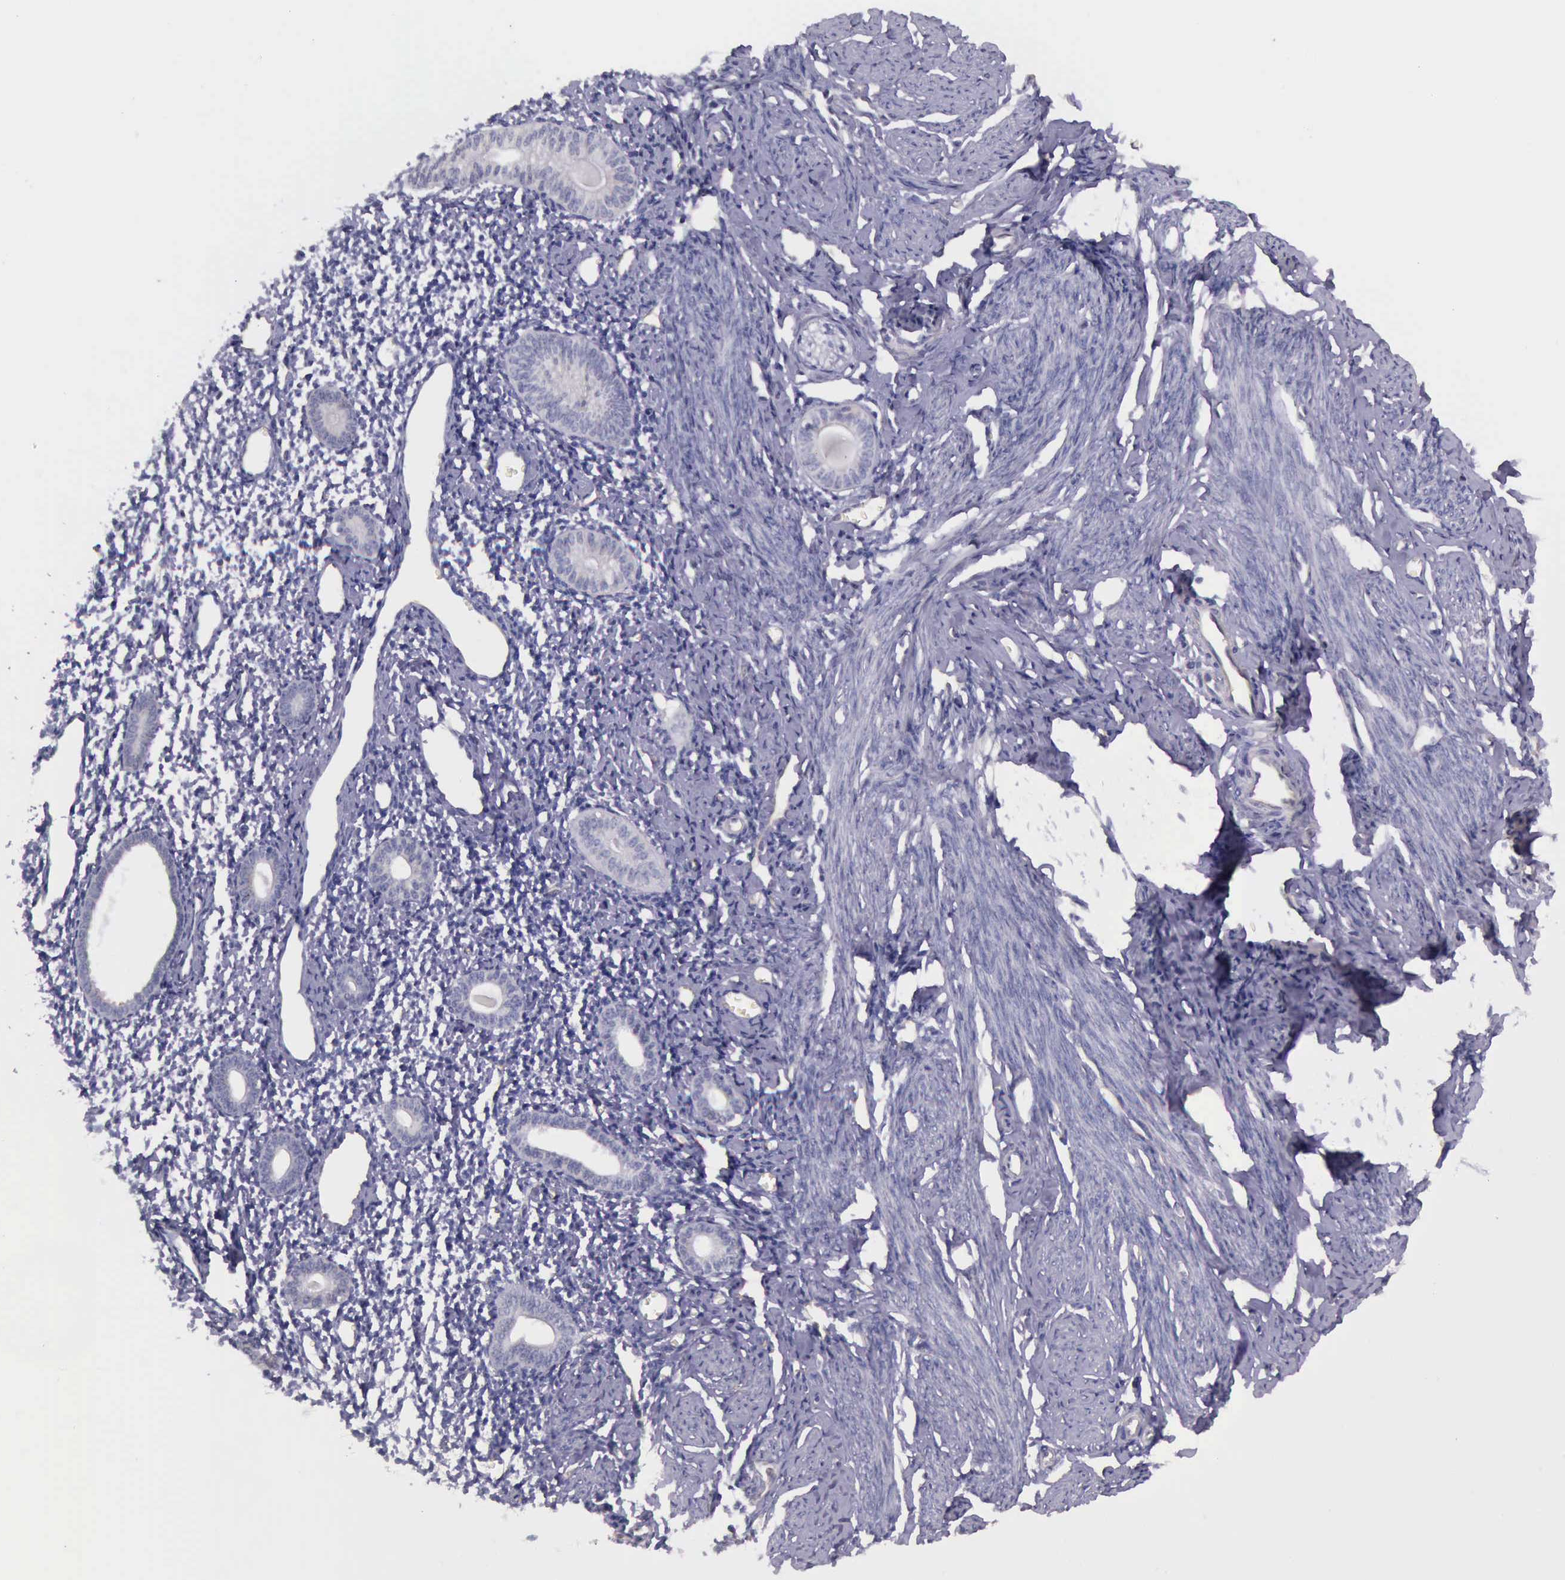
{"staining": {"intensity": "negative", "quantity": "none", "location": "none"}, "tissue": "endometrium", "cell_type": "Cells in endometrial stroma", "image_type": "normal", "snomed": [{"axis": "morphology", "description": "Normal tissue, NOS"}, {"axis": "morphology", "description": "Neoplasm, benign, NOS"}, {"axis": "topography", "description": "Uterus"}], "caption": "Immunohistochemical staining of unremarkable human endometrium exhibits no significant positivity in cells in endometrial stroma. (DAB (3,3'-diaminobenzidine) immunohistochemistry (IHC) with hematoxylin counter stain).", "gene": "TCEANC", "patient": {"sex": "female", "age": 55}}